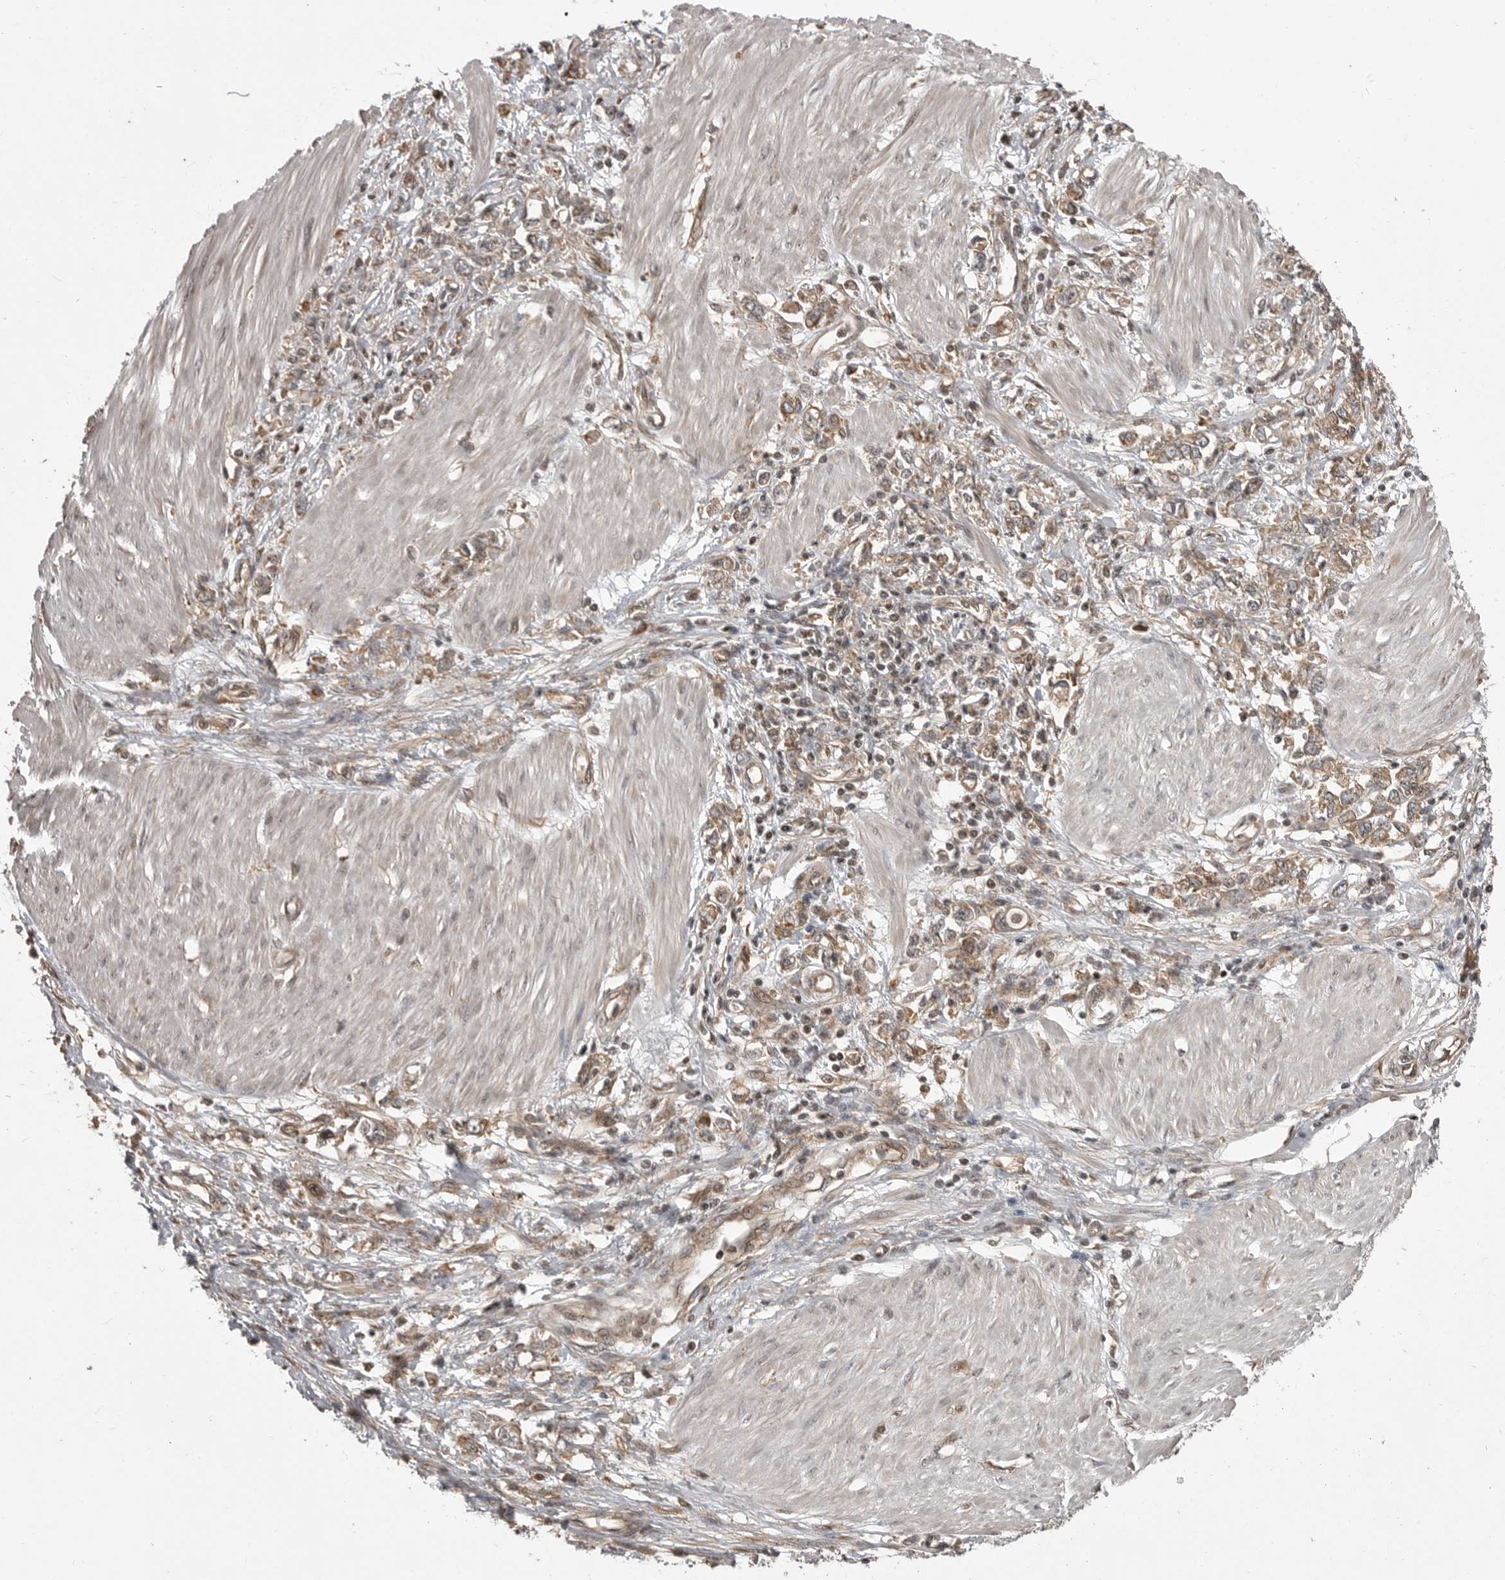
{"staining": {"intensity": "moderate", "quantity": ">75%", "location": "cytoplasmic/membranous"}, "tissue": "stomach cancer", "cell_type": "Tumor cells", "image_type": "cancer", "snomed": [{"axis": "morphology", "description": "Adenocarcinoma, NOS"}, {"axis": "topography", "description": "Stomach"}], "caption": "Human stomach cancer stained with a protein marker shows moderate staining in tumor cells.", "gene": "DNAJC8", "patient": {"sex": "female", "age": 76}}